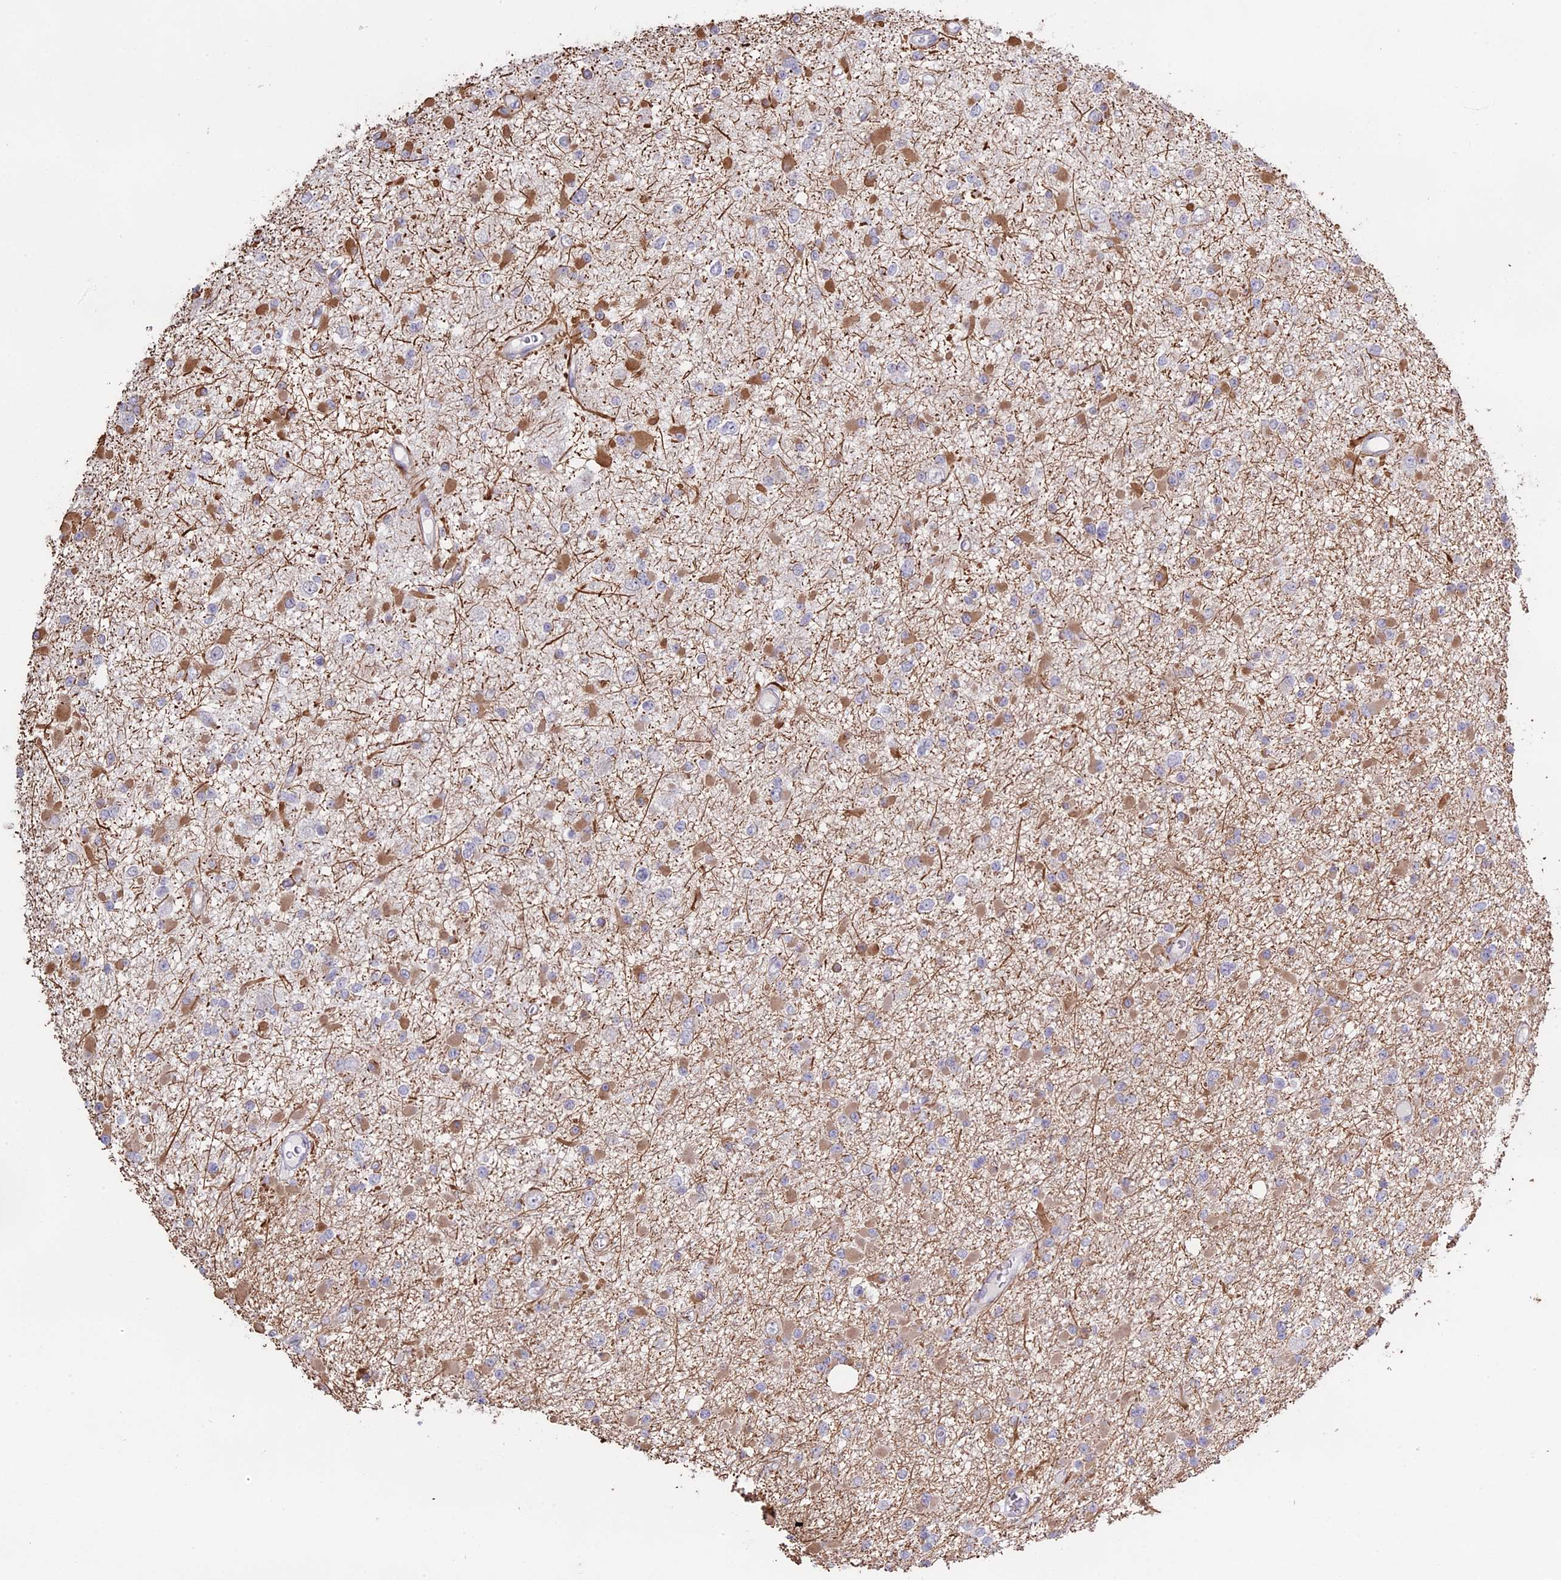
{"staining": {"intensity": "moderate", "quantity": "<25%", "location": "cytoplasmic/membranous"}, "tissue": "glioma", "cell_type": "Tumor cells", "image_type": "cancer", "snomed": [{"axis": "morphology", "description": "Glioma, malignant, Low grade"}, {"axis": "topography", "description": "Brain"}], "caption": "Malignant low-grade glioma stained with a protein marker reveals moderate staining in tumor cells.", "gene": "MYO5B", "patient": {"sex": "female", "age": 22}}